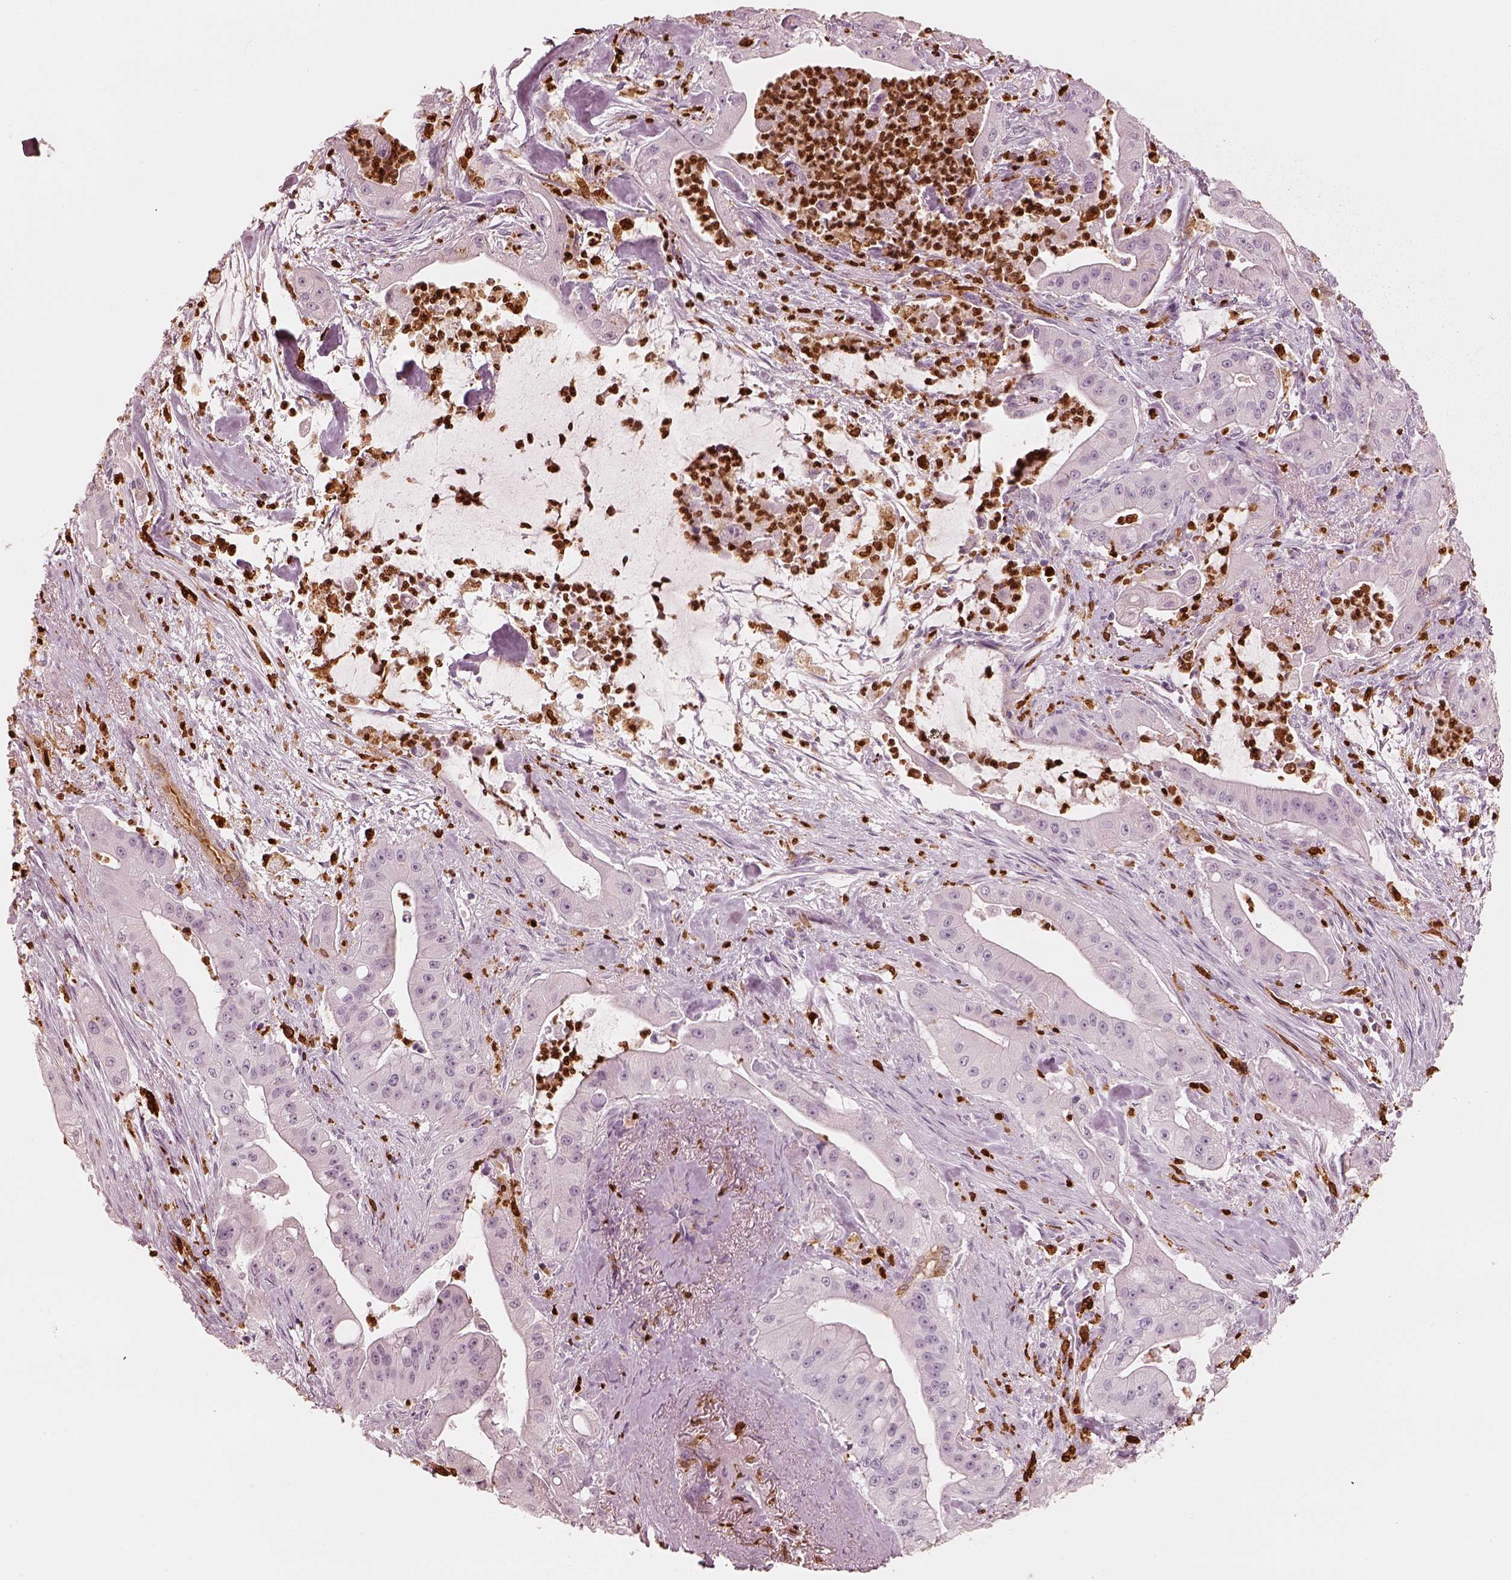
{"staining": {"intensity": "negative", "quantity": "none", "location": "none"}, "tissue": "pancreatic cancer", "cell_type": "Tumor cells", "image_type": "cancer", "snomed": [{"axis": "morphology", "description": "Normal tissue, NOS"}, {"axis": "morphology", "description": "Inflammation, NOS"}, {"axis": "morphology", "description": "Adenocarcinoma, NOS"}, {"axis": "topography", "description": "Pancreas"}], "caption": "Immunohistochemistry (IHC) of adenocarcinoma (pancreatic) demonstrates no expression in tumor cells.", "gene": "ALOX5", "patient": {"sex": "male", "age": 57}}